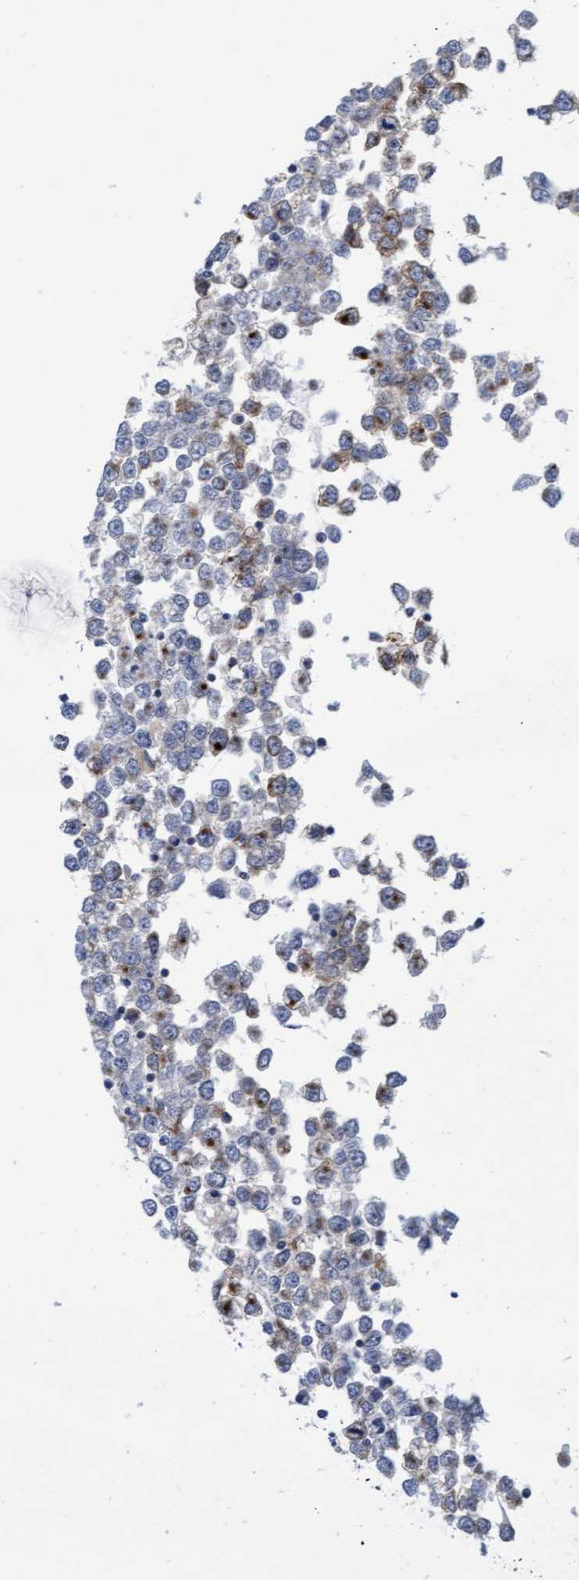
{"staining": {"intensity": "moderate", "quantity": "<25%", "location": "cytoplasmic/membranous"}, "tissue": "testis cancer", "cell_type": "Tumor cells", "image_type": "cancer", "snomed": [{"axis": "morphology", "description": "Seminoma, NOS"}, {"axis": "topography", "description": "Testis"}], "caption": "Brown immunohistochemical staining in testis cancer displays moderate cytoplasmic/membranous positivity in about <25% of tumor cells.", "gene": "SLC28A3", "patient": {"sex": "male", "age": 65}}